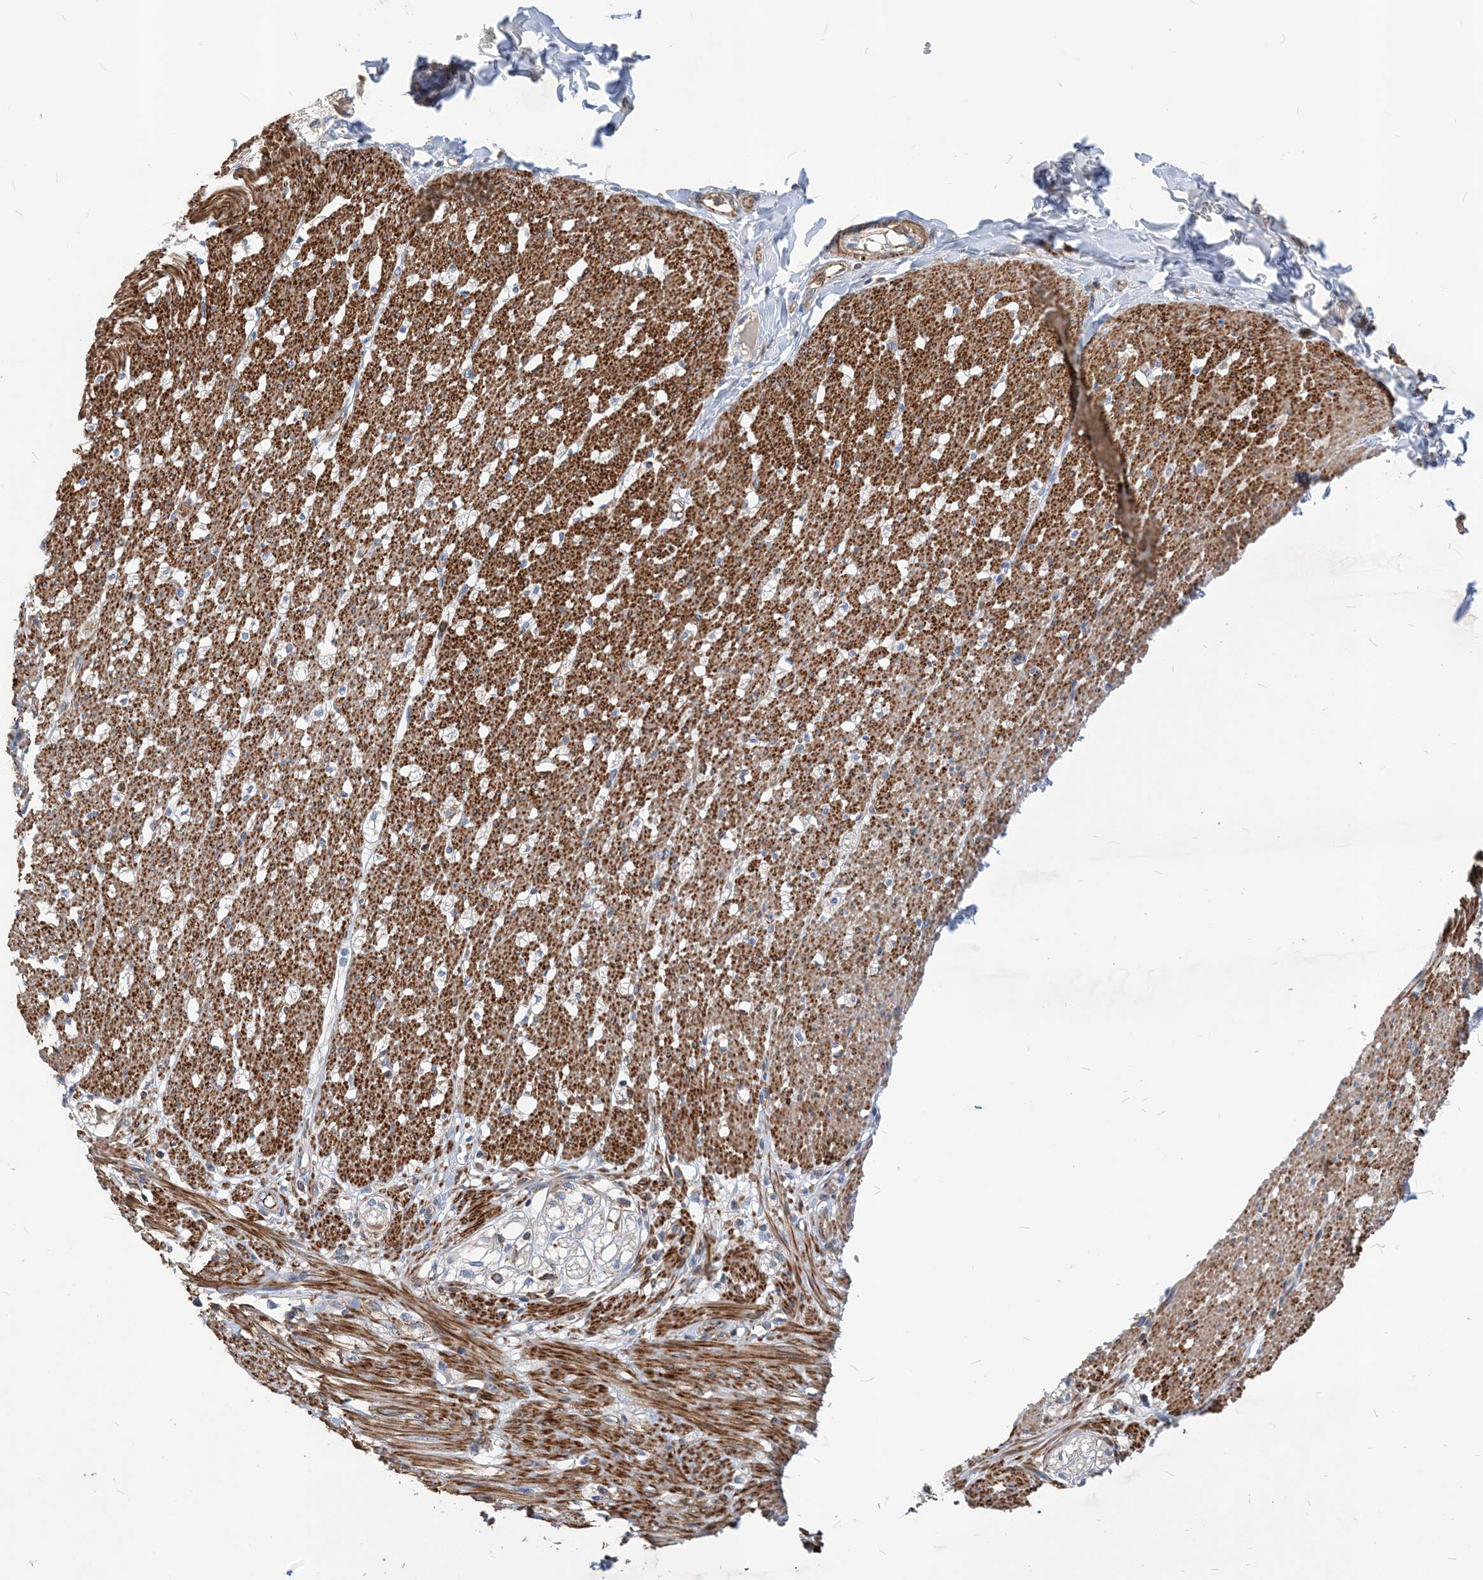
{"staining": {"intensity": "strong", "quantity": ">75%", "location": "cytoplasmic/membranous"}, "tissue": "smooth muscle", "cell_type": "Smooth muscle cells", "image_type": "normal", "snomed": [{"axis": "morphology", "description": "Normal tissue, NOS"}, {"axis": "morphology", "description": "Adenocarcinoma, NOS"}, {"axis": "topography", "description": "Colon"}, {"axis": "topography", "description": "Peripheral nerve tissue"}], "caption": "Brown immunohistochemical staining in benign human smooth muscle displays strong cytoplasmic/membranous staining in about >75% of smooth muscle cells.", "gene": "PARVG", "patient": {"sex": "male", "age": 14}}